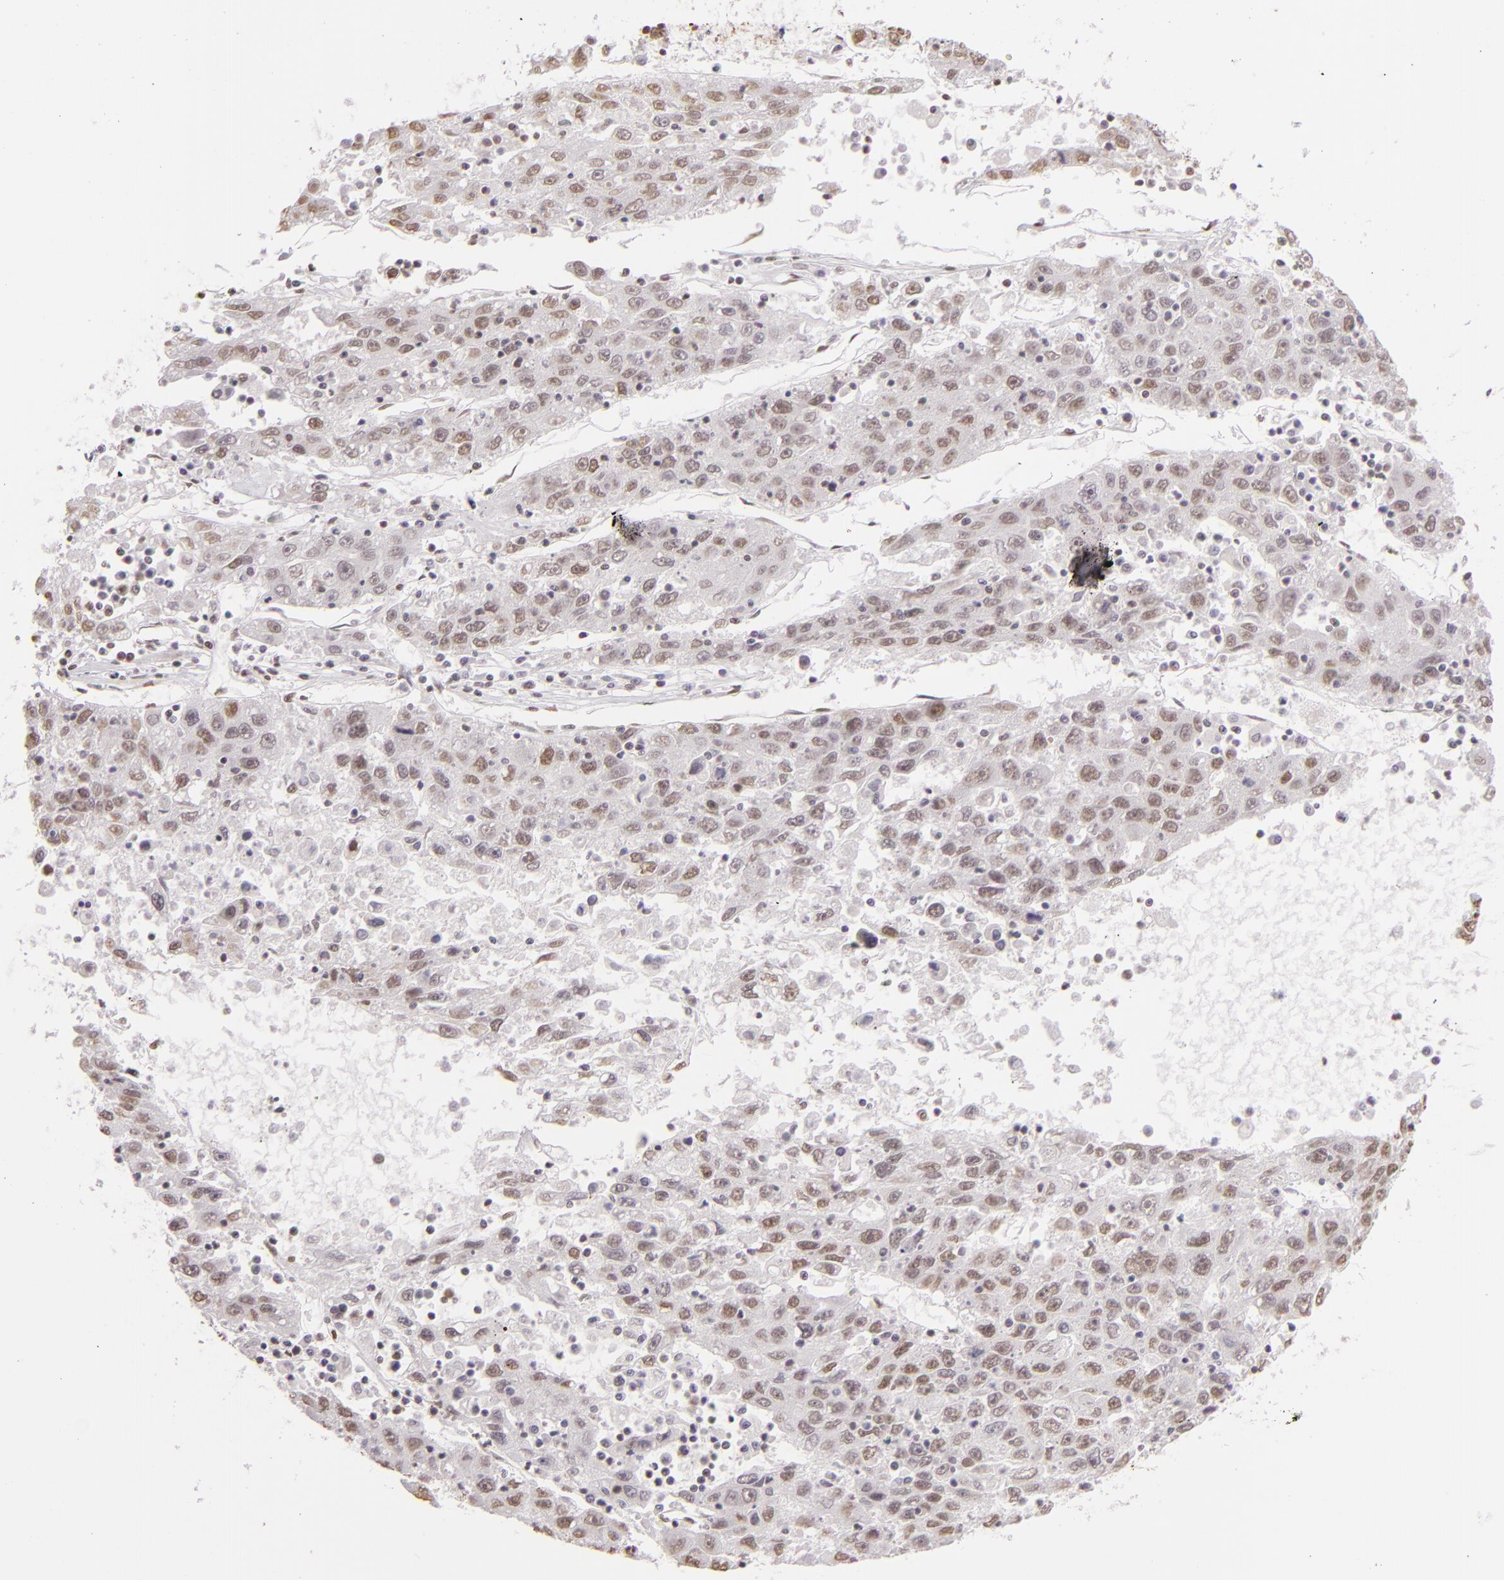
{"staining": {"intensity": "weak", "quantity": ">75%", "location": "nuclear"}, "tissue": "liver cancer", "cell_type": "Tumor cells", "image_type": "cancer", "snomed": [{"axis": "morphology", "description": "Carcinoma, Hepatocellular, NOS"}, {"axis": "topography", "description": "Liver"}], "caption": "High-magnification brightfield microscopy of liver cancer stained with DAB (brown) and counterstained with hematoxylin (blue). tumor cells exhibit weak nuclear expression is identified in approximately>75% of cells. Nuclei are stained in blue.", "gene": "PAPOLA", "patient": {"sex": "male", "age": 49}}